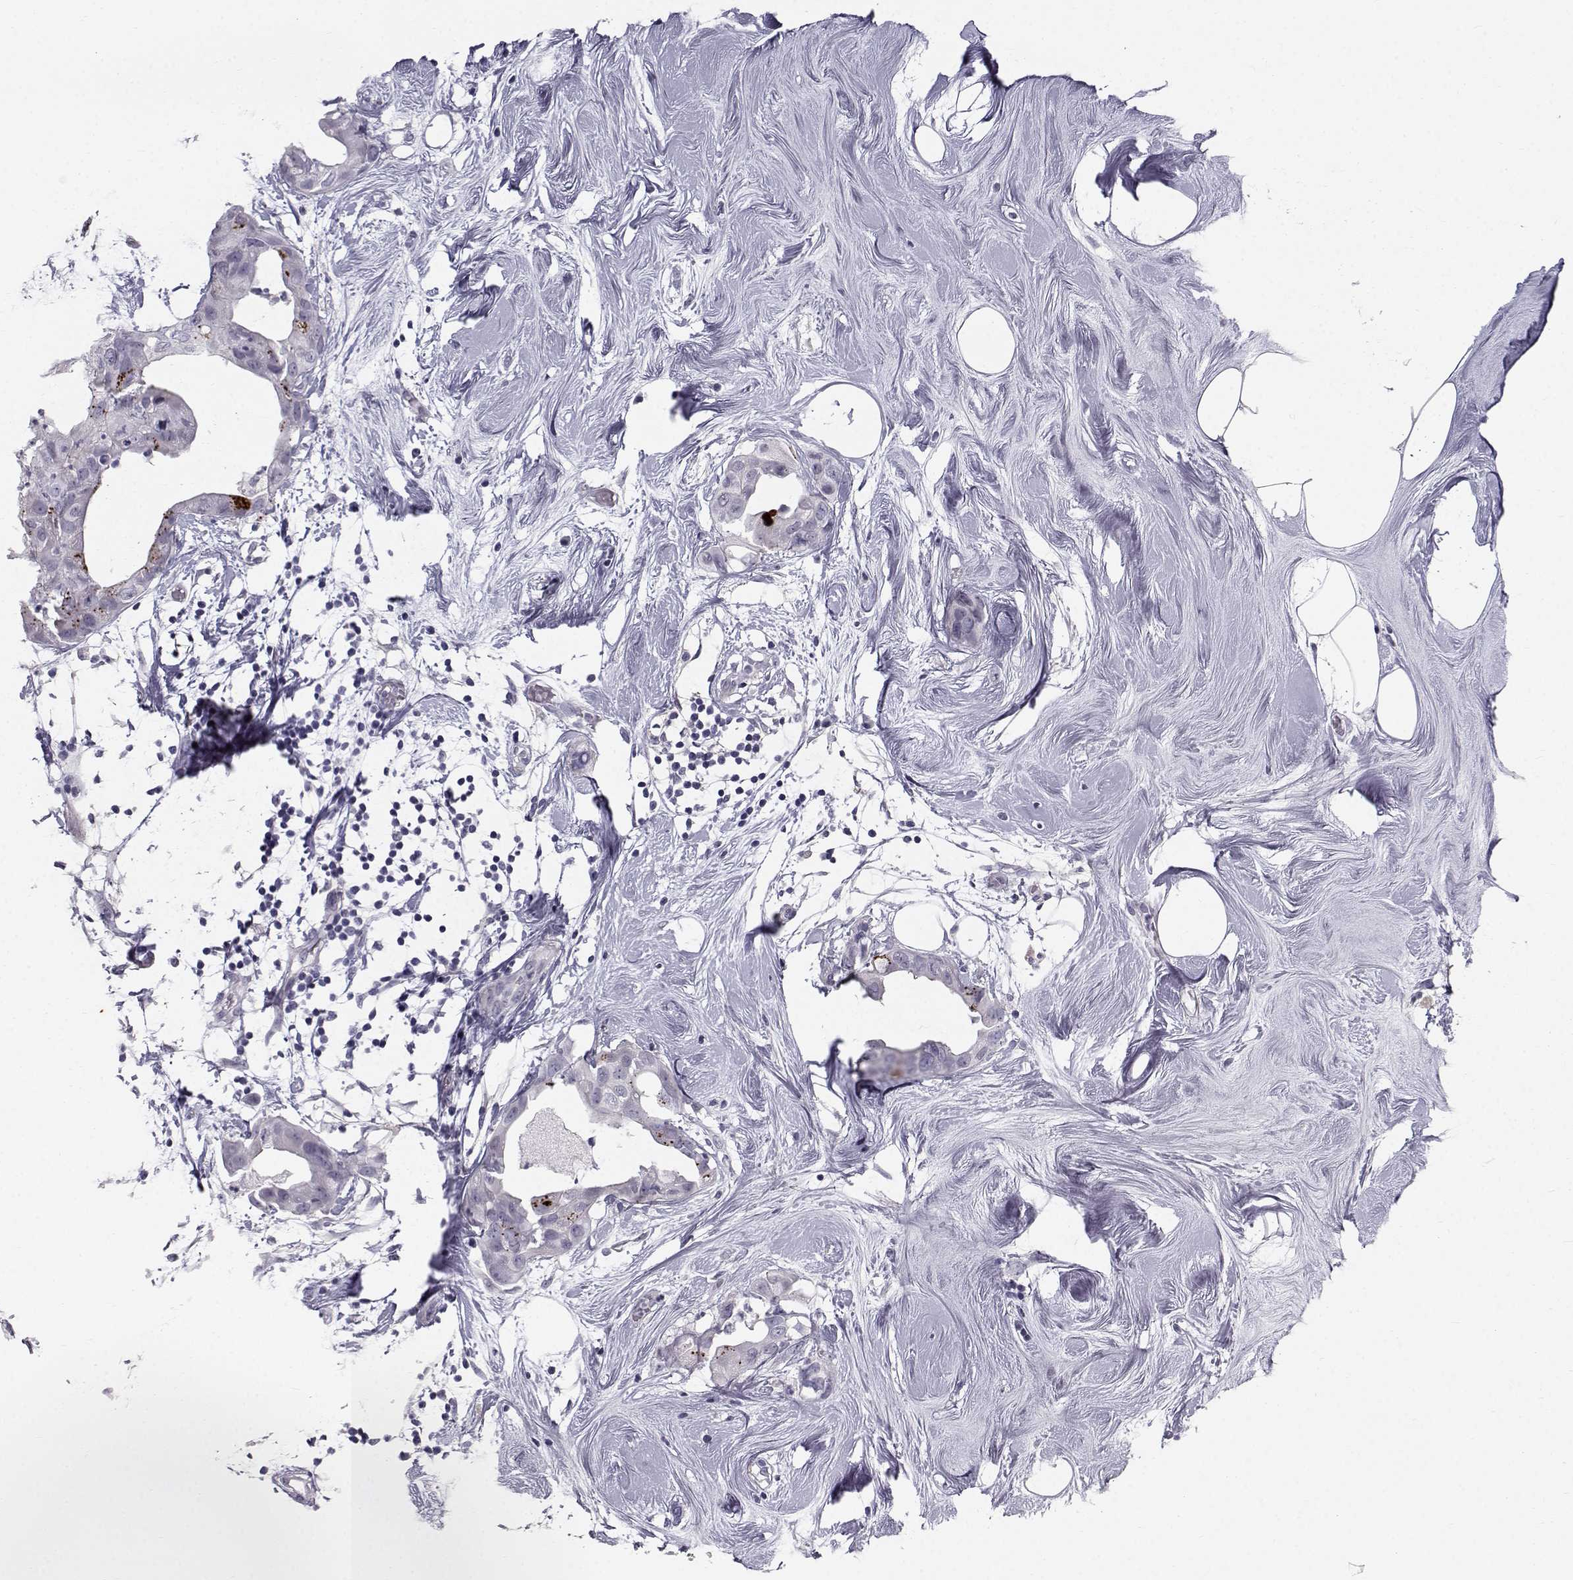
{"staining": {"intensity": "negative", "quantity": "none", "location": "none"}, "tissue": "breast cancer", "cell_type": "Tumor cells", "image_type": "cancer", "snomed": [{"axis": "morphology", "description": "Normal tissue, NOS"}, {"axis": "morphology", "description": "Duct carcinoma"}, {"axis": "topography", "description": "Breast"}], "caption": "The micrograph displays no significant positivity in tumor cells of invasive ductal carcinoma (breast).", "gene": "SPDYE4", "patient": {"sex": "female", "age": 40}}